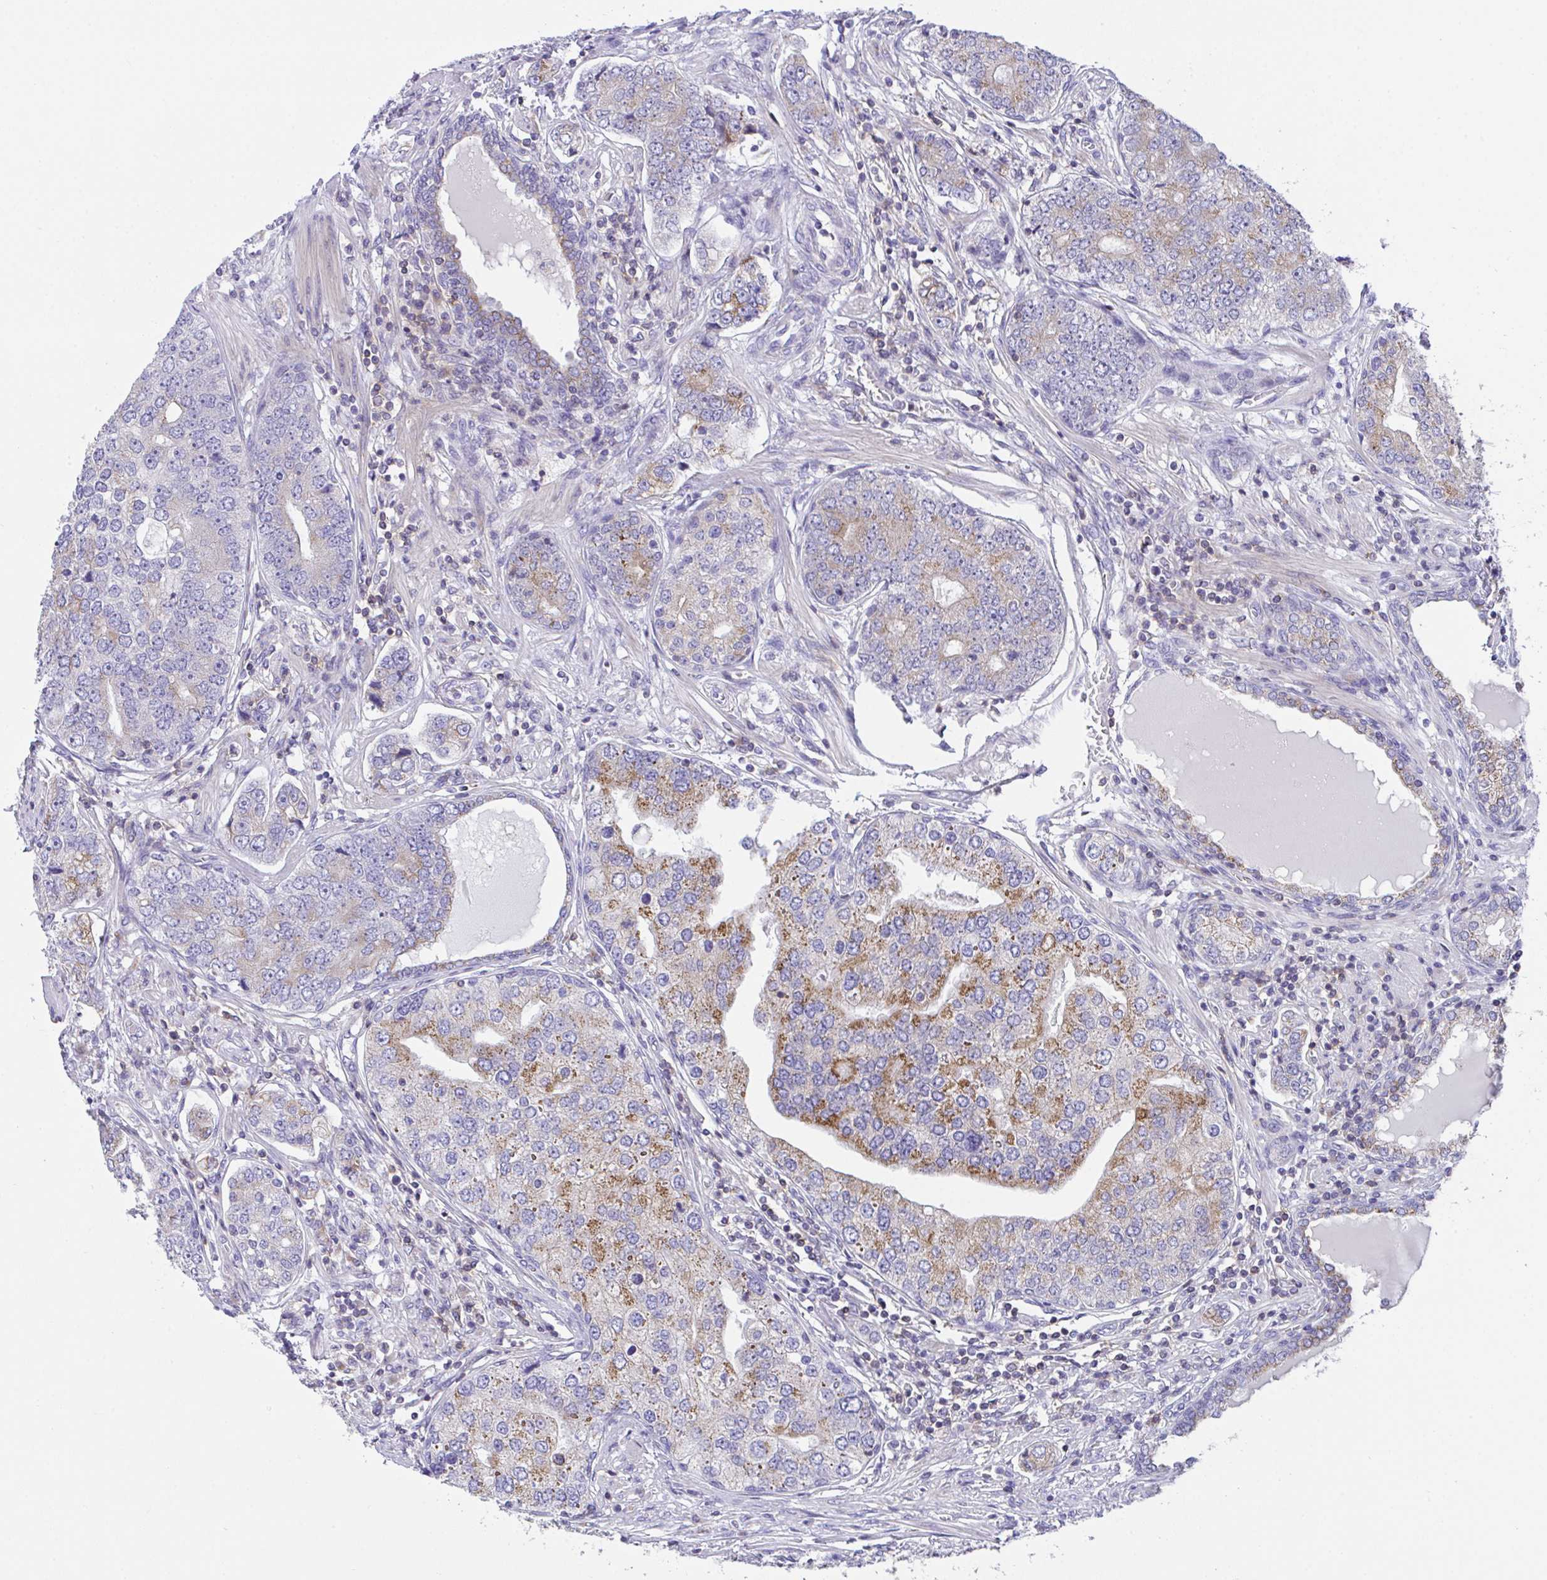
{"staining": {"intensity": "moderate", "quantity": "<25%", "location": "cytoplasmic/membranous"}, "tissue": "prostate cancer", "cell_type": "Tumor cells", "image_type": "cancer", "snomed": [{"axis": "morphology", "description": "Adenocarcinoma, High grade"}, {"axis": "topography", "description": "Prostate"}], "caption": "Moderate cytoplasmic/membranous staining for a protein is appreciated in approximately <25% of tumor cells of prostate cancer (high-grade adenocarcinoma) using immunohistochemistry (IHC).", "gene": "MIA3", "patient": {"sex": "male", "age": 60}}